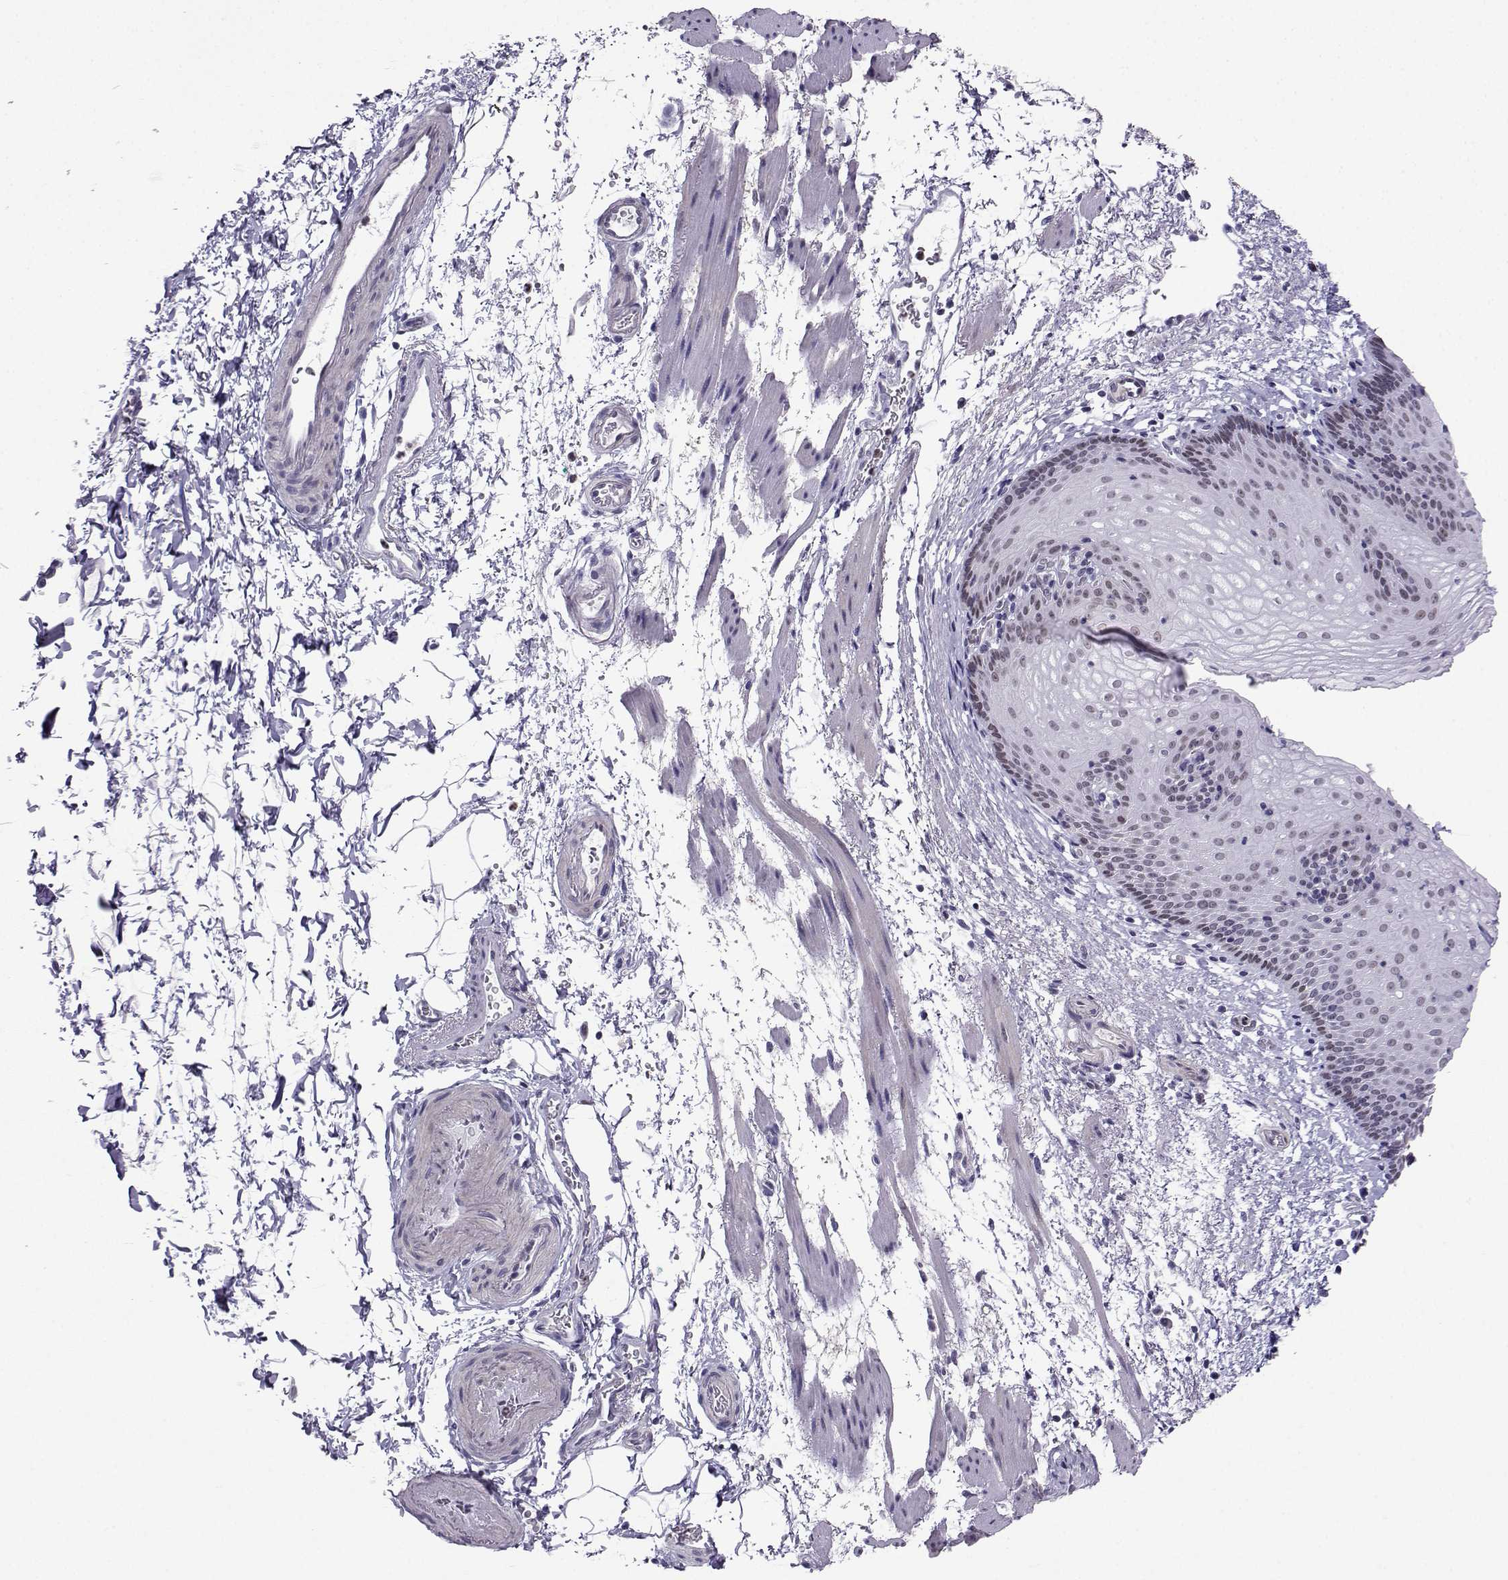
{"staining": {"intensity": "negative", "quantity": "none", "location": "none"}, "tissue": "esophagus", "cell_type": "Squamous epithelial cells", "image_type": "normal", "snomed": [{"axis": "morphology", "description": "Normal tissue, NOS"}, {"axis": "topography", "description": "Esophagus"}], "caption": "Micrograph shows no protein expression in squamous epithelial cells of normal esophagus.", "gene": "TEDC2", "patient": {"sex": "female", "age": 64}}